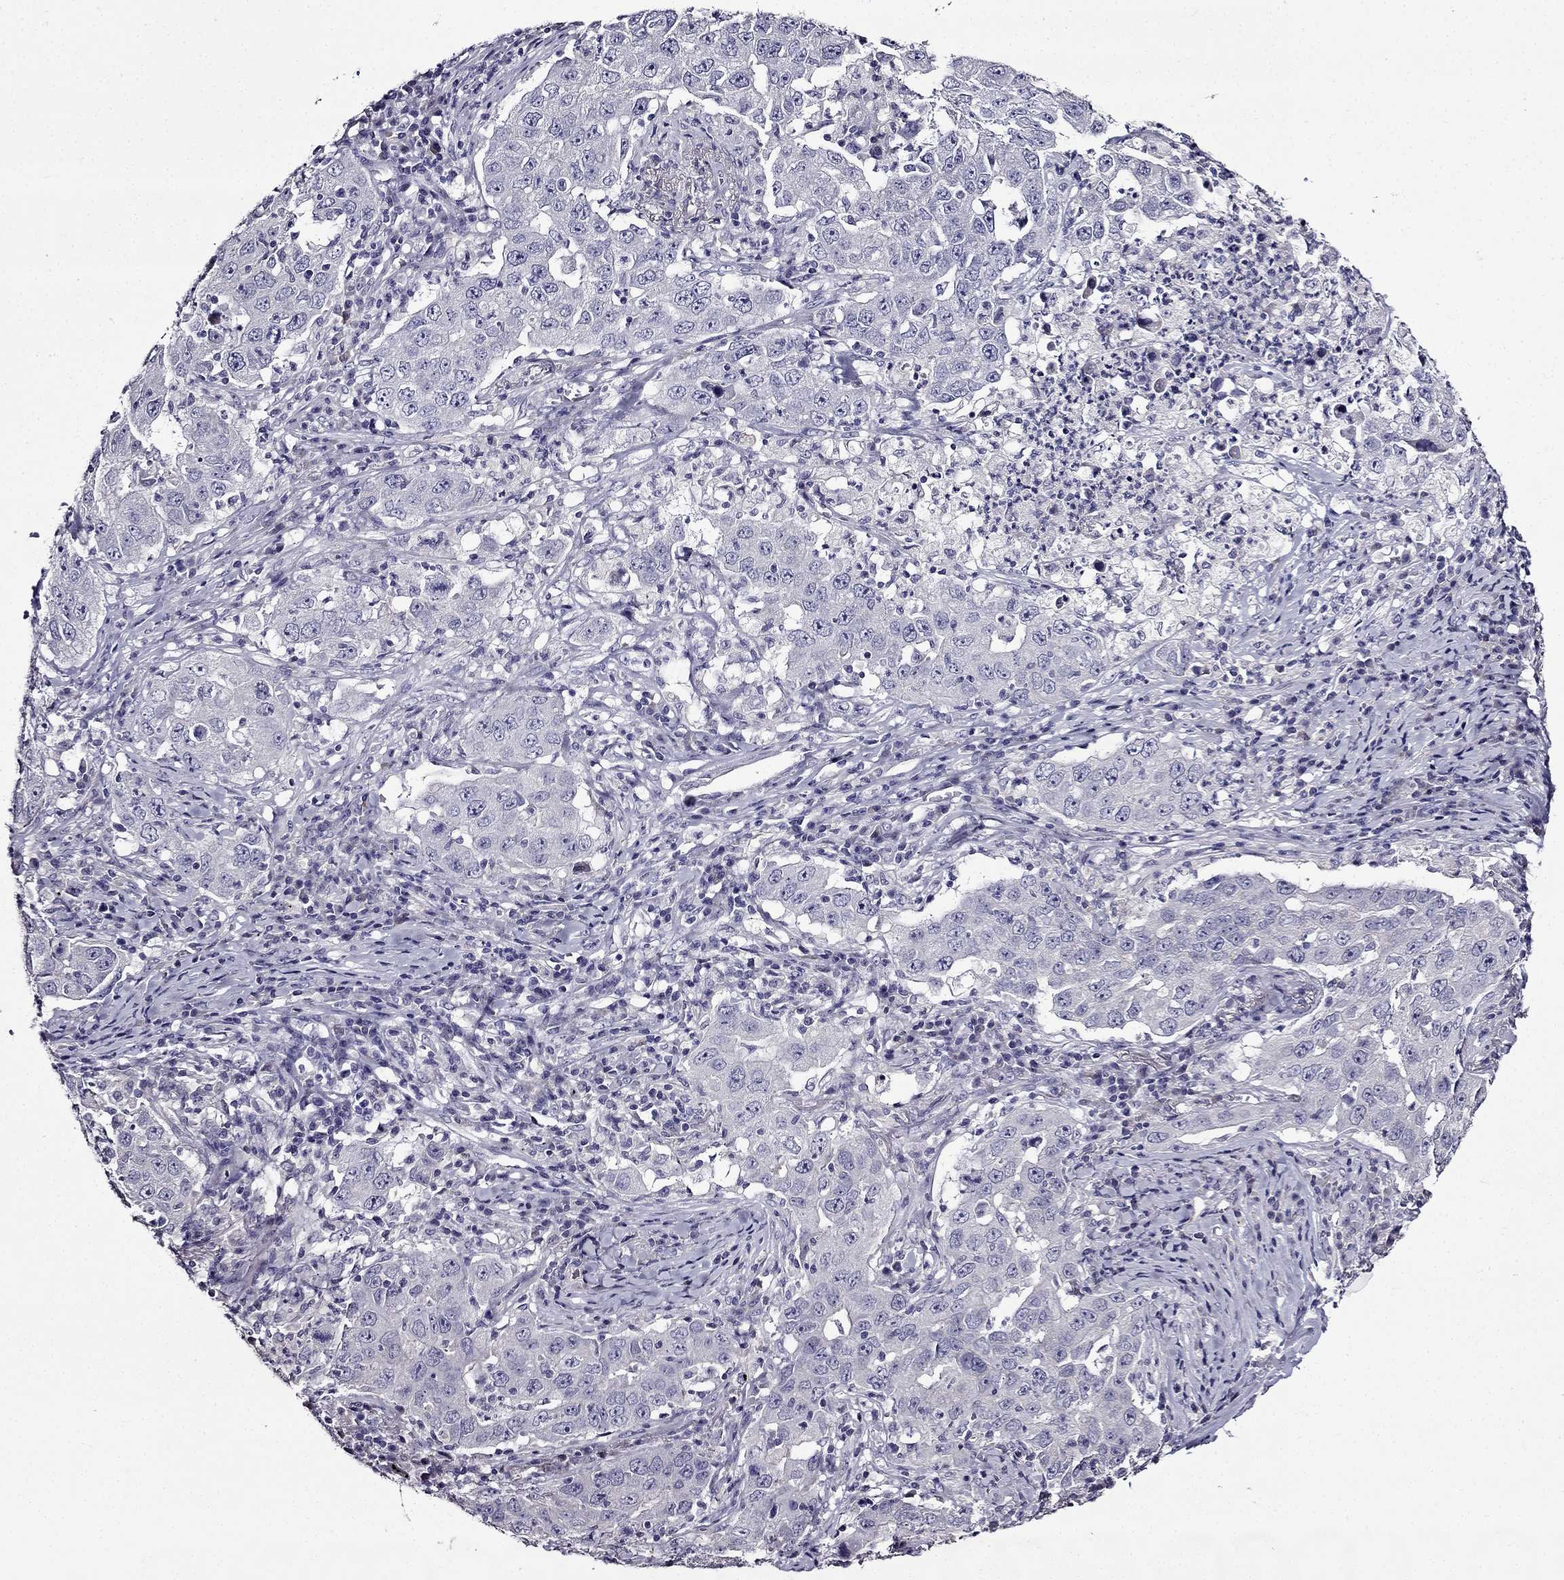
{"staining": {"intensity": "negative", "quantity": "none", "location": "none"}, "tissue": "lung cancer", "cell_type": "Tumor cells", "image_type": "cancer", "snomed": [{"axis": "morphology", "description": "Adenocarcinoma, NOS"}, {"axis": "topography", "description": "Lung"}], "caption": "This is an immunohistochemistry photomicrograph of lung cancer (adenocarcinoma). There is no staining in tumor cells.", "gene": "TMEM266", "patient": {"sex": "male", "age": 73}}